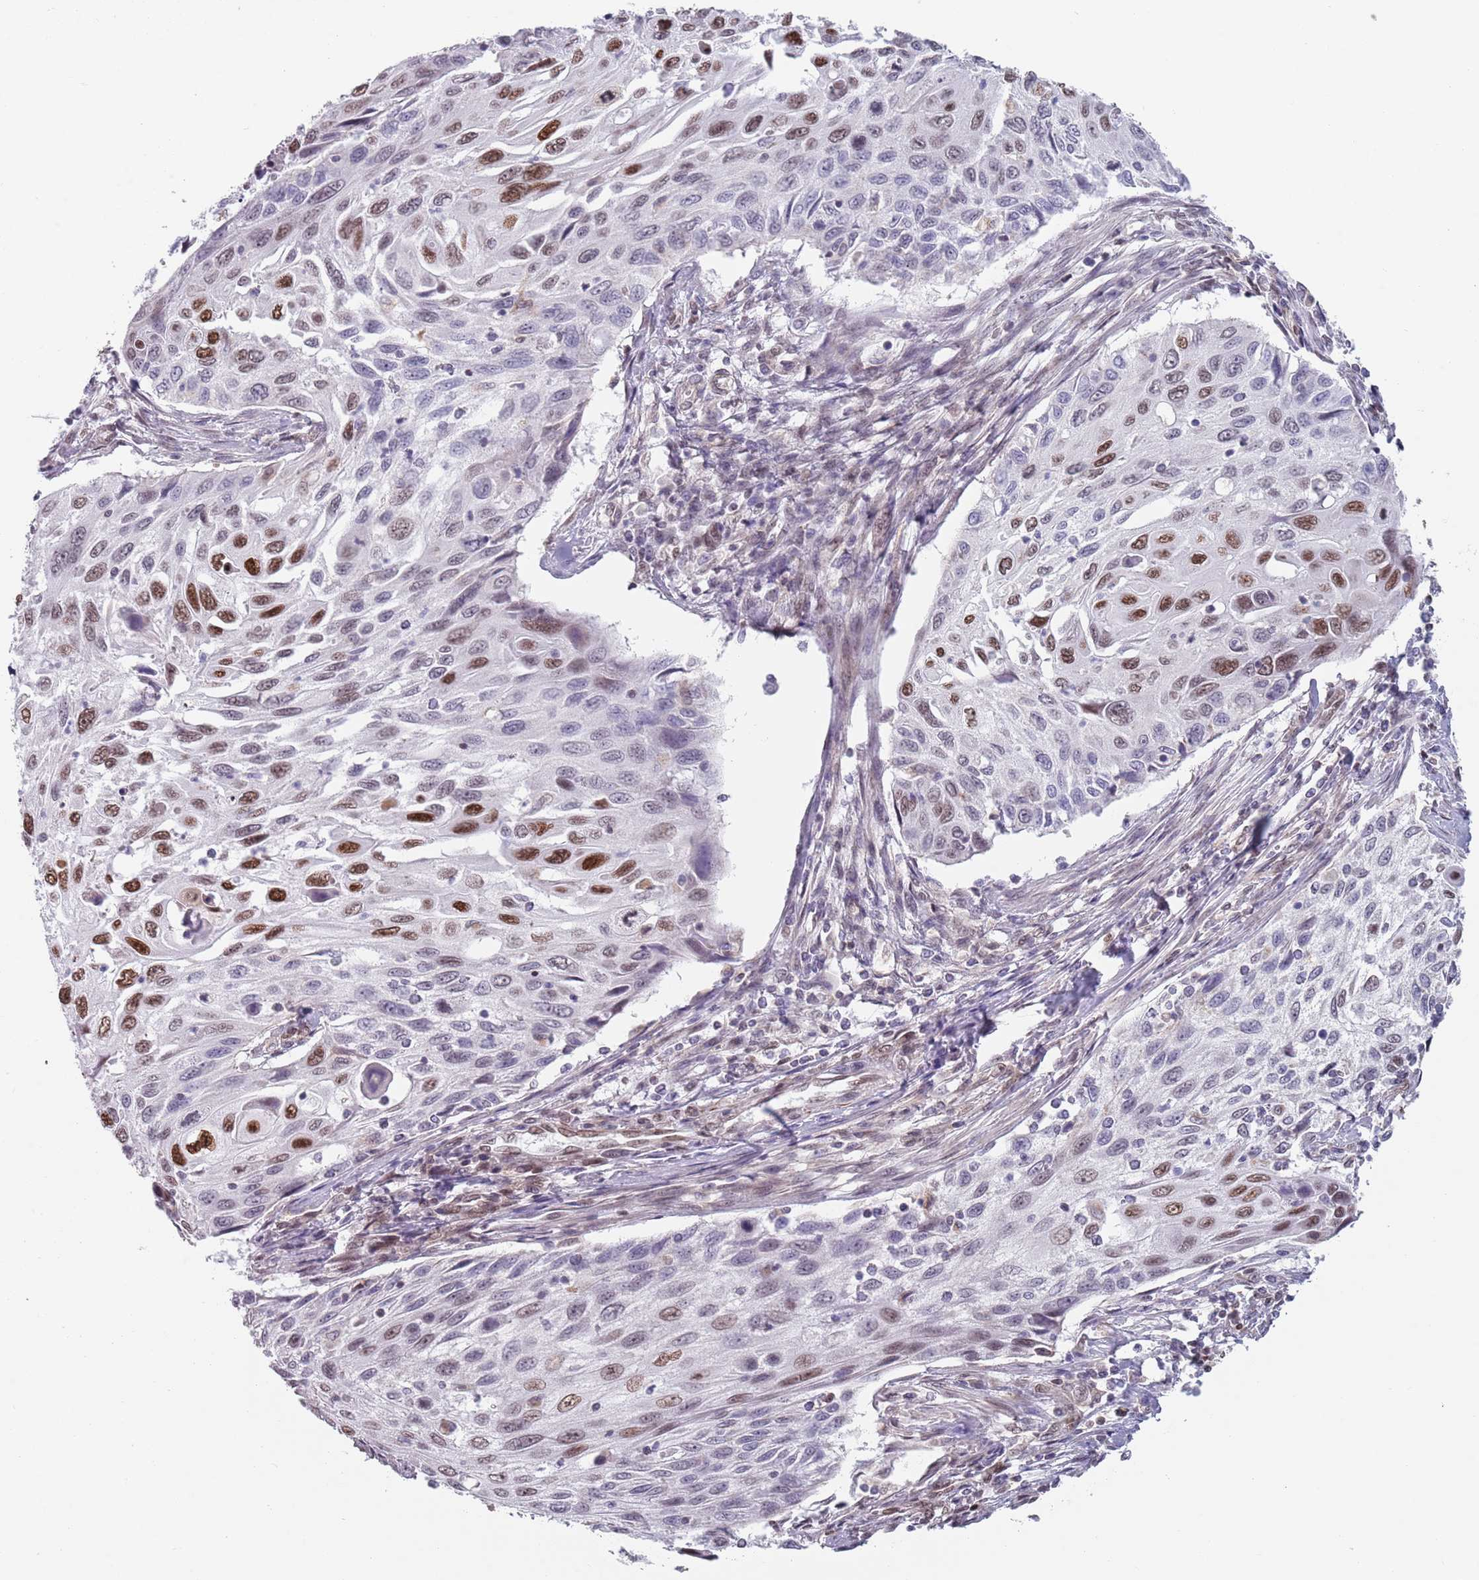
{"staining": {"intensity": "moderate", "quantity": "<25%", "location": "nuclear"}, "tissue": "cervical cancer", "cell_type": "Tumor cells", "image_type": "cancer", "snomed": [{"axis": "morphology", "description": "Squamous cell carcinoma, NOS"}, {"axis": "topography", "description": "Cervix"}], "caption": "Immunohistochemistry (DAB (3,3'-diaminobenzidine)) staining of human squamous cell carcinoma (cervical) reveals moderate nuclear protein expression in about <25% of tumor cells.", "gene": "MFSD12", "patient": {"sex": "female", "age": 70}}